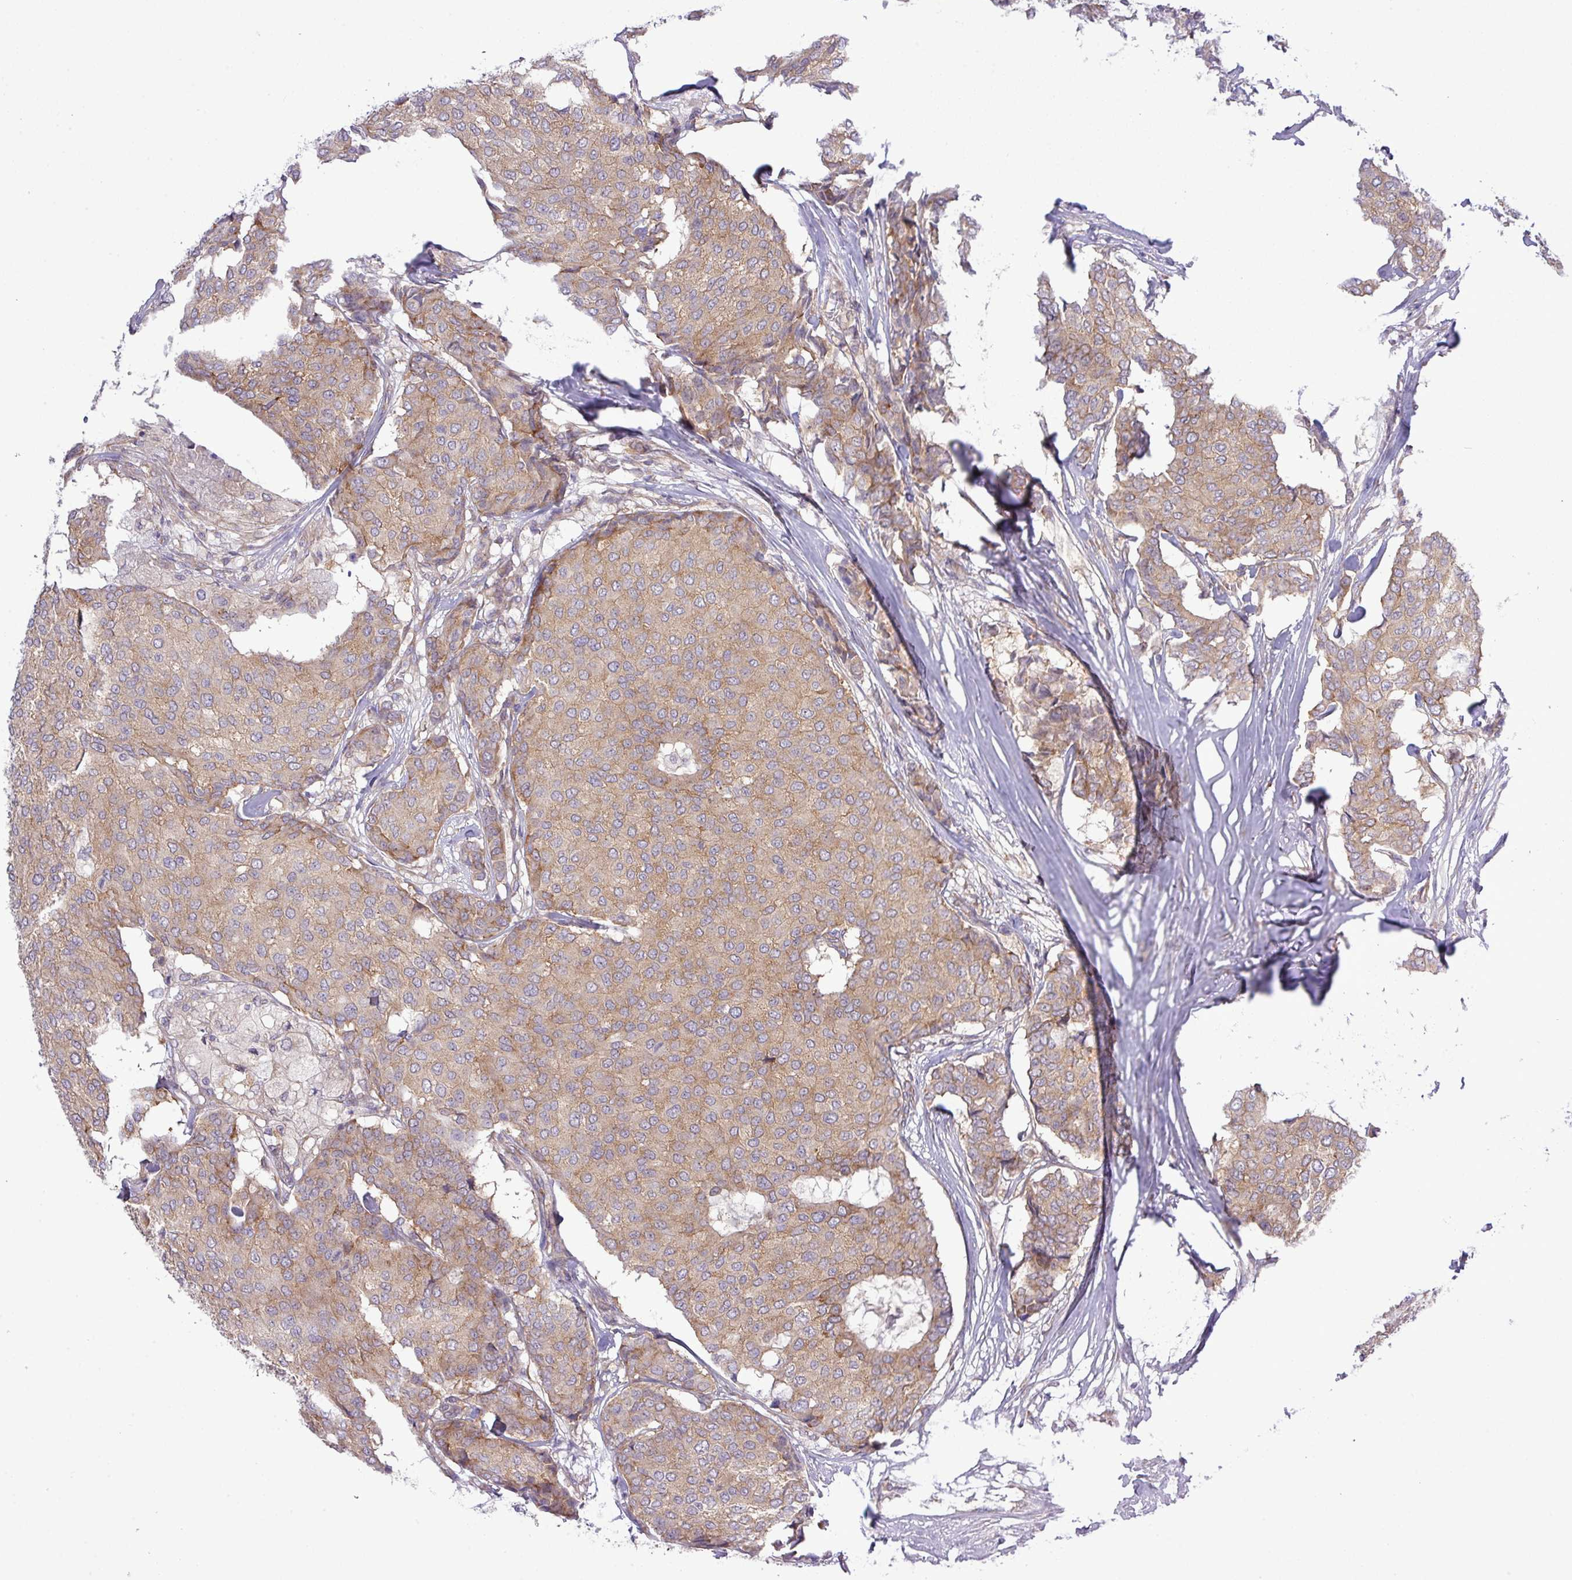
{"staining": {"intensity": "moderate", "quantity": ">75%", "location": "cytoplasmic/membranous"}, "tissue": "breast cancer", "cell_type": "Tumor cells", "image_type": "cancer", "snomed": [{"axis": "morphology", "description": "Duct carcinoma"}, {"axis": "topography", "description": "Breast"}], "caption": "Immunohistochemistry (DAB) staining of human breast infiltrating ductal carcinoma exhibits moderate cytoplasmic/membranous protein staining in approximately >75% of tumor cells.", "gene": "FAM222B", "patient": {"sex": "female", "age": 75}}